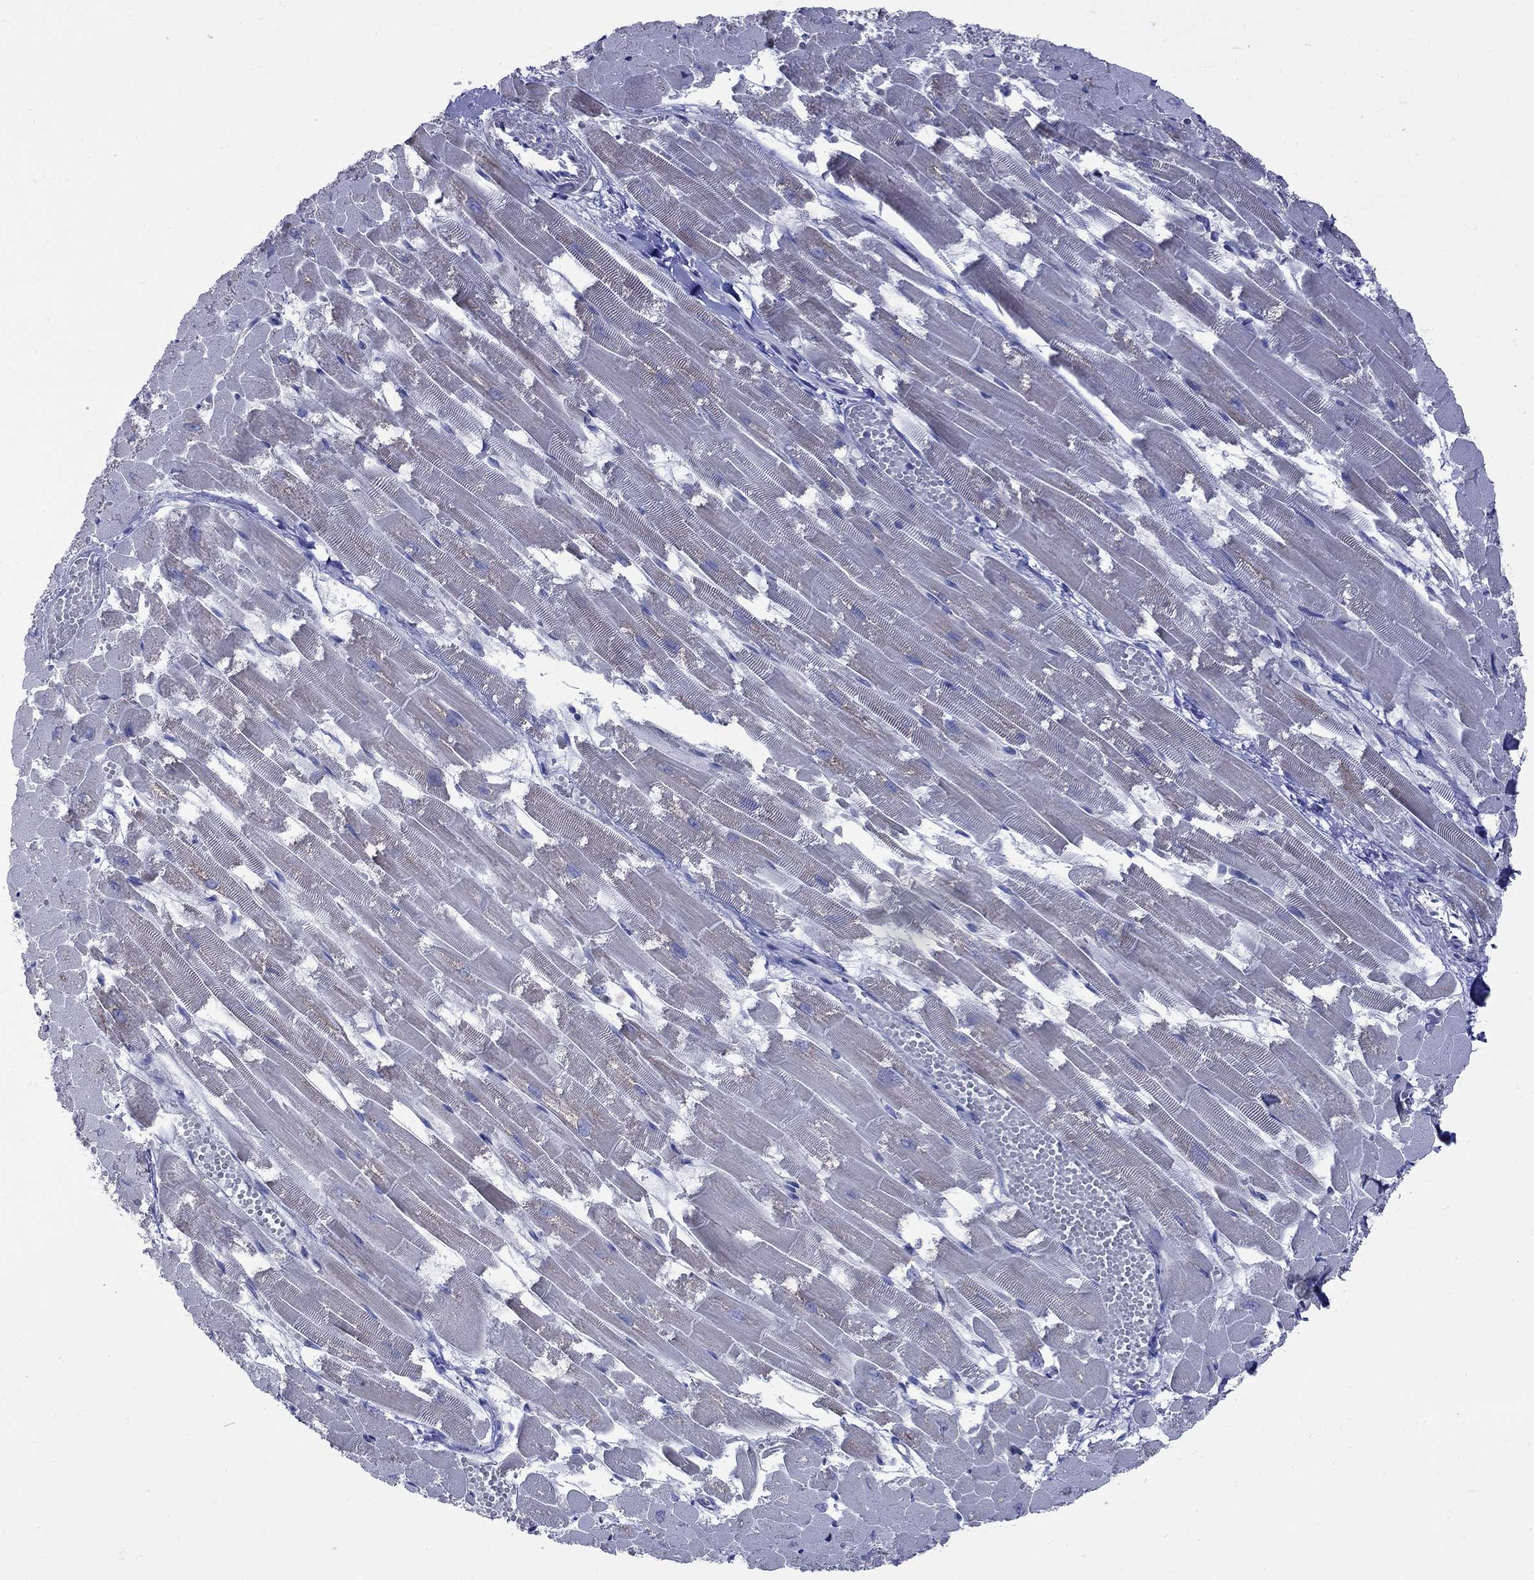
{"staining": {"intensity": "negative", "quantity": "none", "location": "none"}, "tissue": "heart muscle", "cell_type": "Cardiomyocytes", "image_type": "normal", "snomed": [{"axis": "morphology", "description": "Normal tissue, NOS"}, {"axis": "topography", "description": "Heart"}], "caption": "A high-resolution micrograph shows immunohistochemistry staining of benign heart muscle, which demonstrates no significant staining in cardiomyocytes. (DAB IHC, high magnification).", "gene": "PDZD3", "patient": {"sex": "female", "age": 52}}